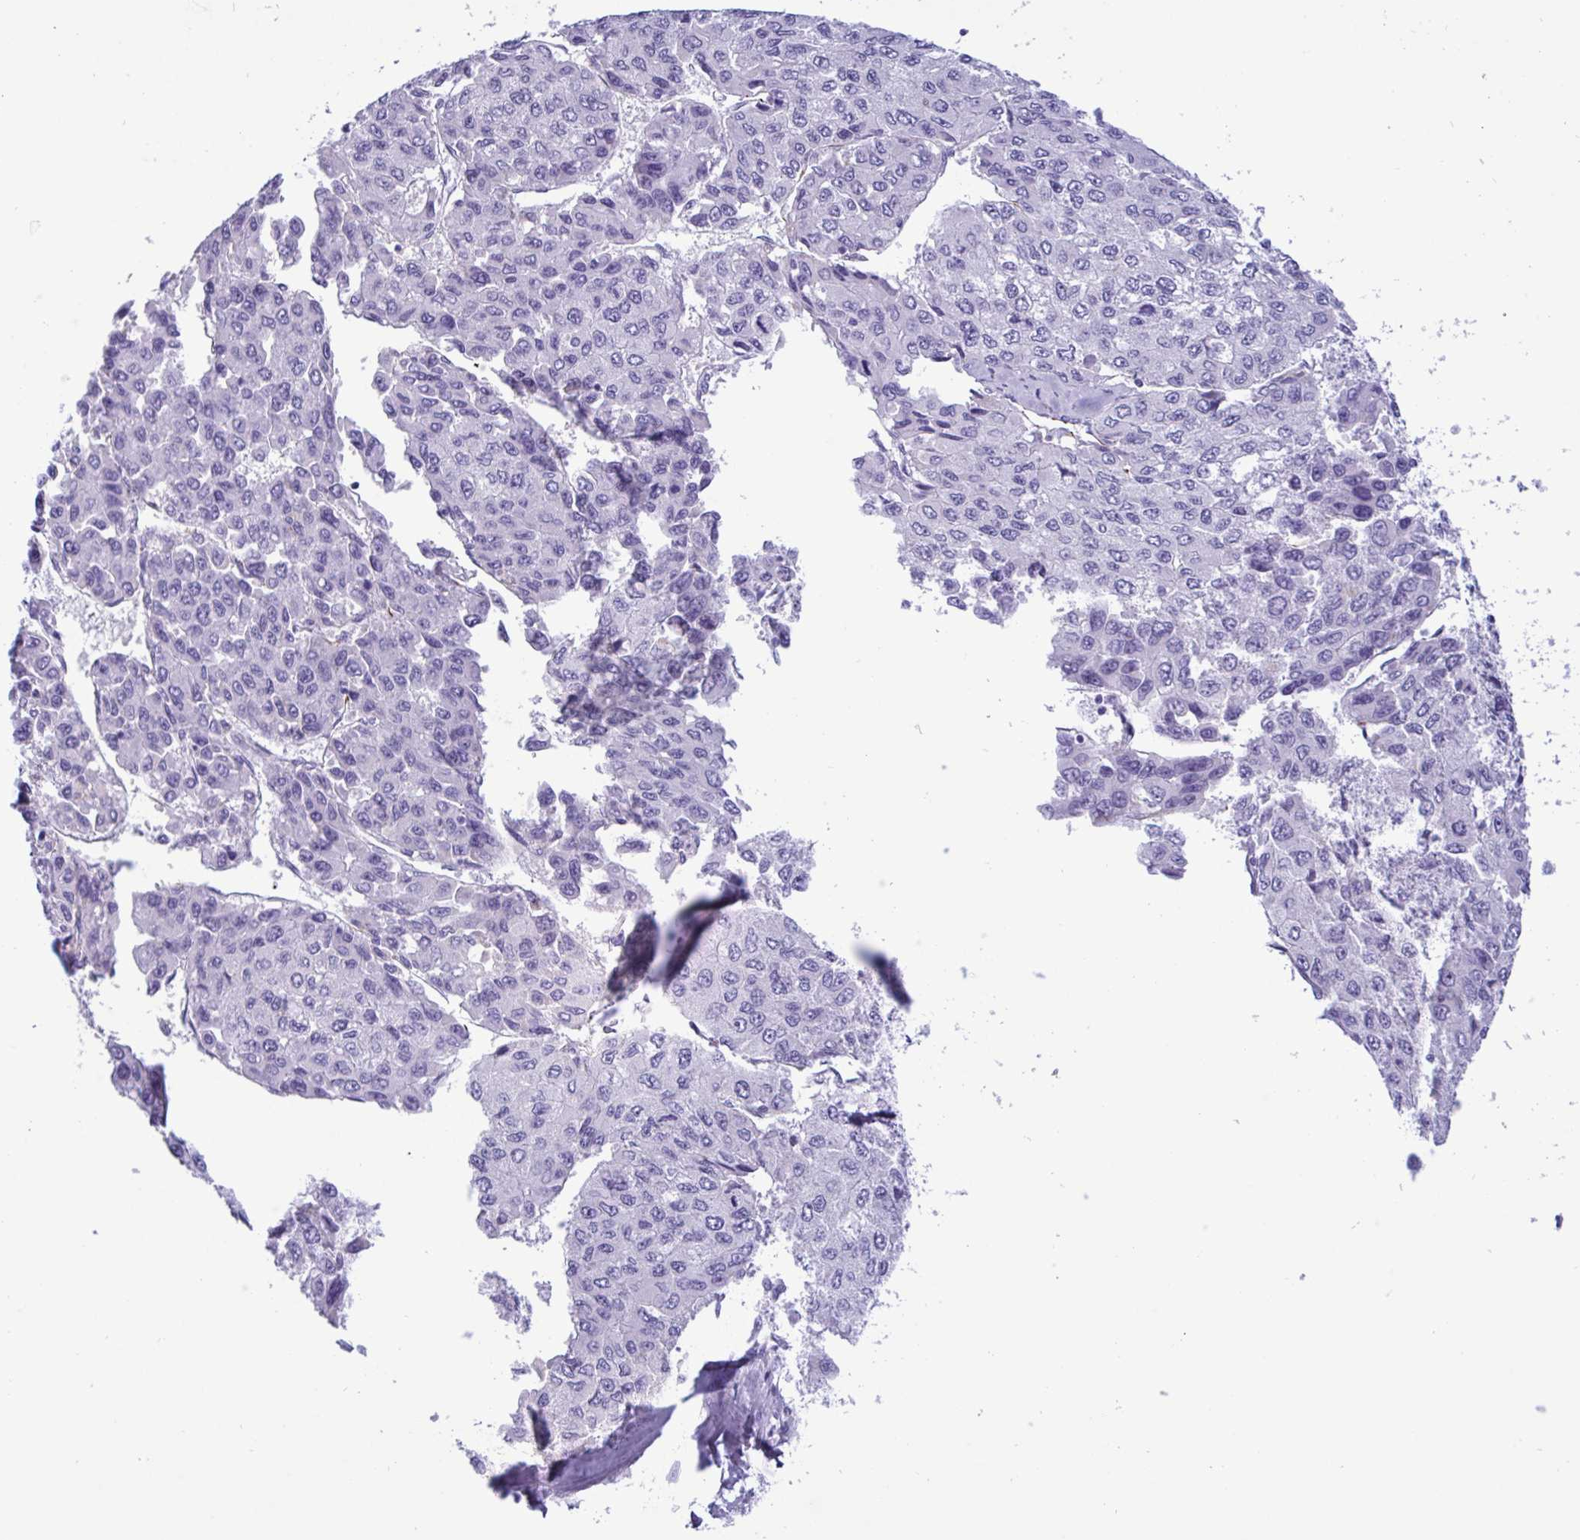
{"staining": {"intensity": "negative", "quantity": "none", "location": "none"}, "tissue": "liver cancer", "cell_type": "Tumor cells", "image_type": "cancer", "snomed": [{"axis": "morphology", "description": "Carcinoma, Hepatocellular, NOS"}, {"axis": "topography", "description": "Liver"}], "caption": "Micrograph shows no significant protein expression in tumor cells of liver hepatocellular carcinoma.", "gene": "SMAD5", "patient": {"sex": "female", "age": 66}}